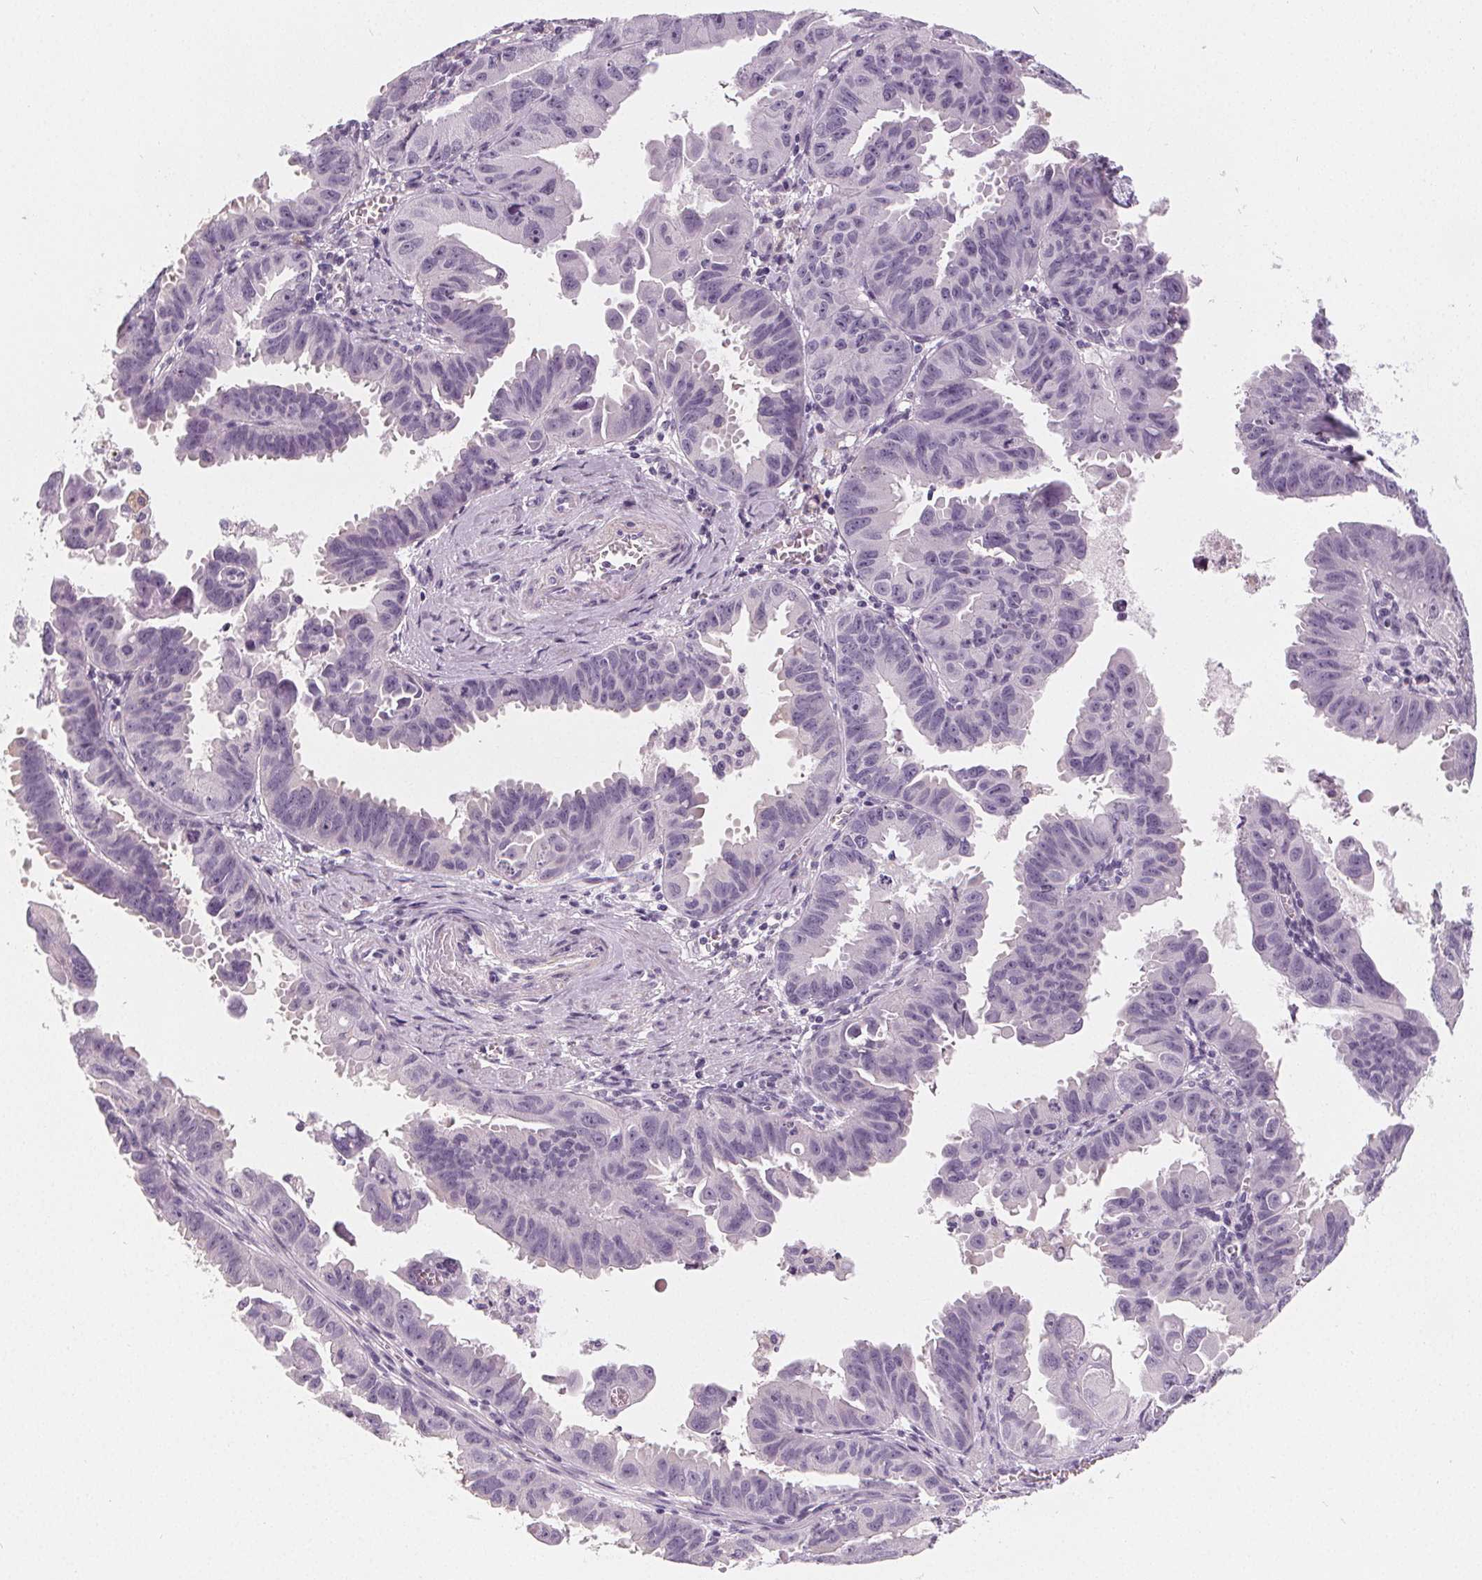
{"staining": {"intensity": "negative", "quantity": "none", "location": "none"}, "tissue": "ovarian cancer", "cell_type": "Tumor cells", "image_type": "cancer", "snomed": [{"axis": "morphology", "description": "Carcinoma, endometroid"}, {"axis": "topography", "description": "Ovary"}], "caption": "There is no significant expression in tumor cells of ovarian endometroid carcinoma.", "gene": "SLC5A12", "patient": {"sex": "female", "age": 85}}